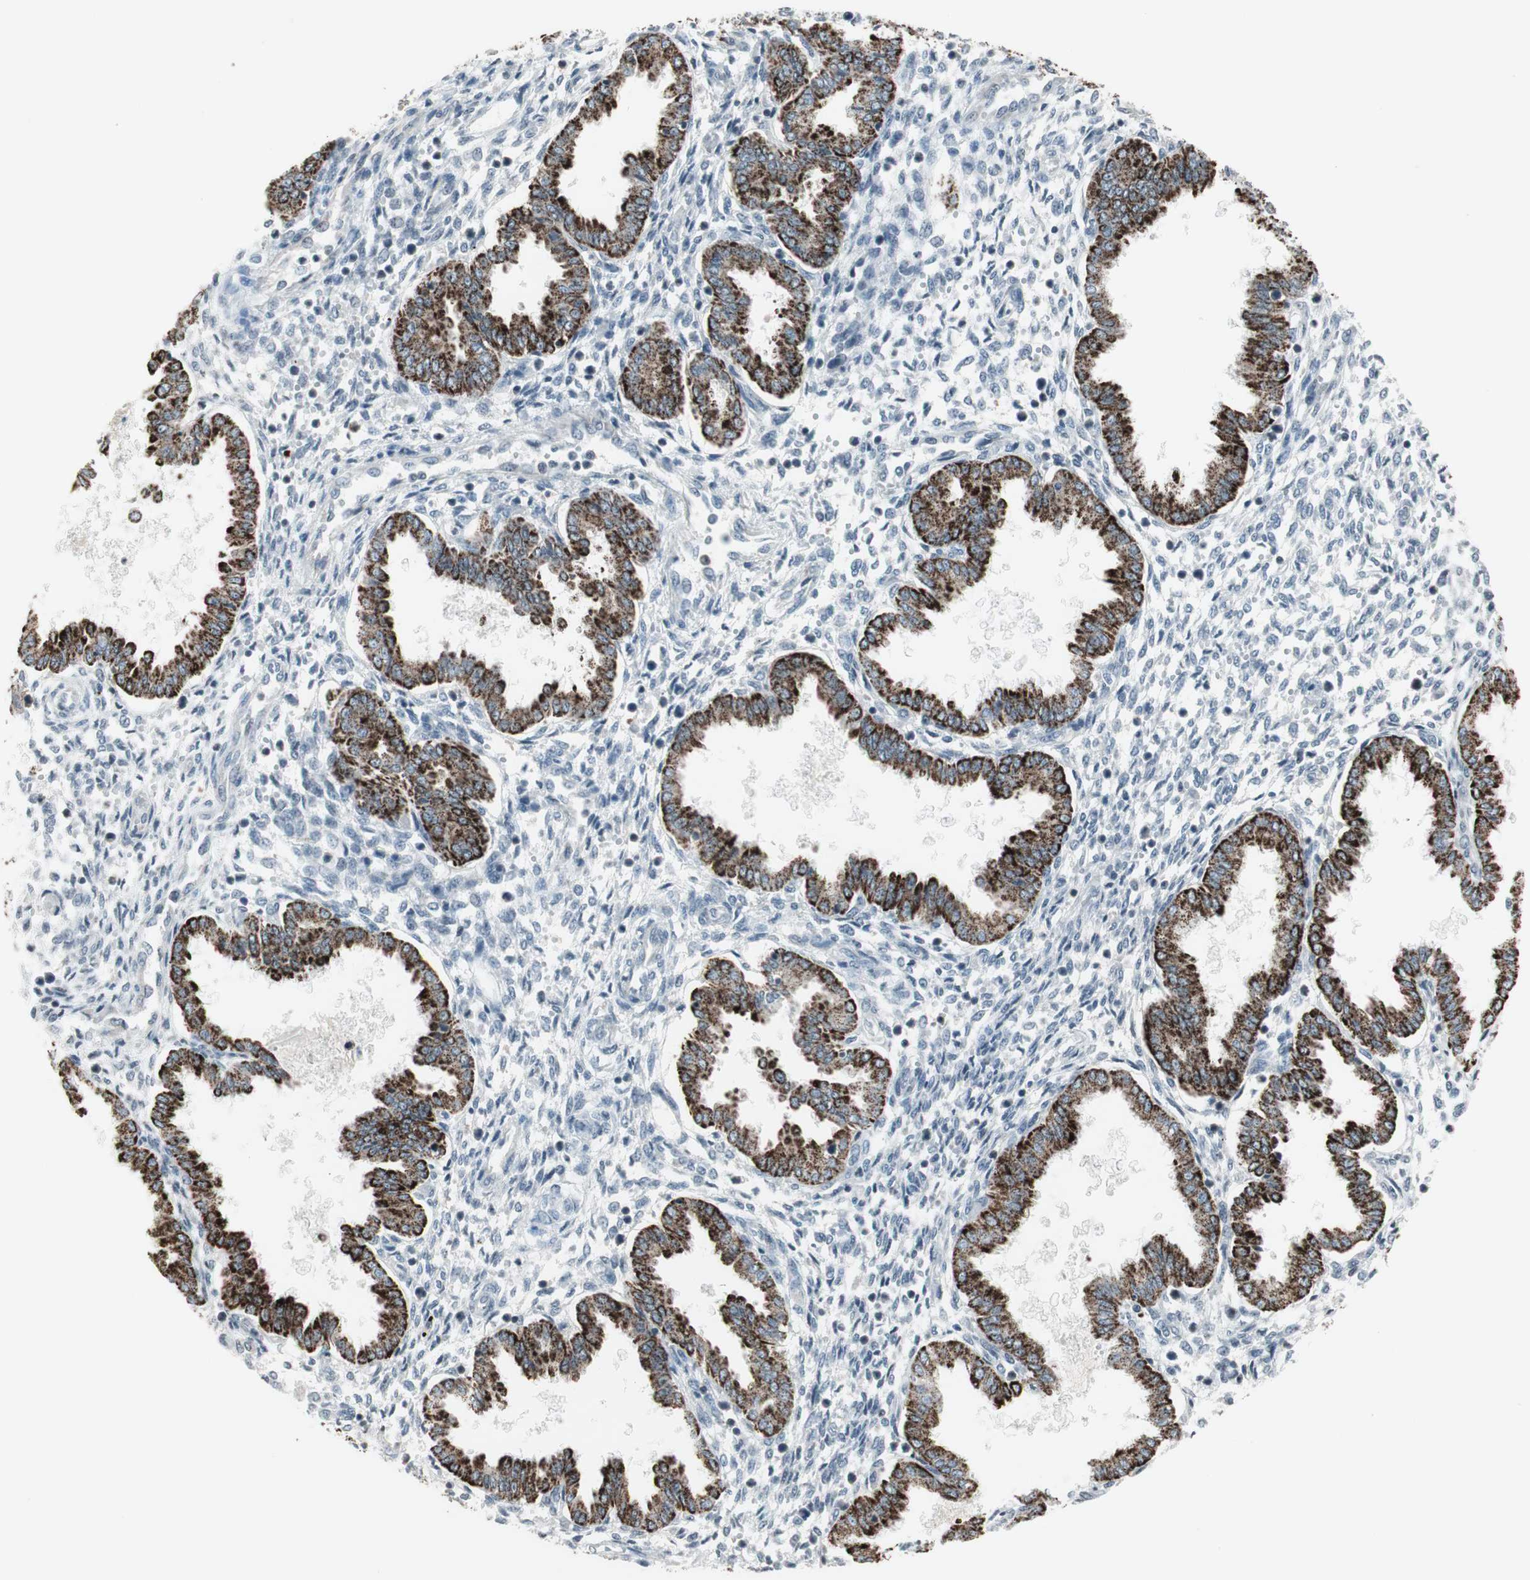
{"staining": {"intensity": "negative", "quantity": "none", "location": "none"}, "tissue": "endometrium", "cell_type": "Cells in endometrial stroma", "image_type": "normal", "snomed": [{"axis": "morphology", "description": "Normal tissue, NOS"}, {"axis": "topography", "description": "Endometrium"}], "caption": "Histopathology image shows no protein positivity in cells in endometrial stroma of unremarkable endometrium. (DAB immunohistochemistry with hematoxylin counter stain).", "gene": "ARG2", "patient": {"sex": "female", "age": 33}}